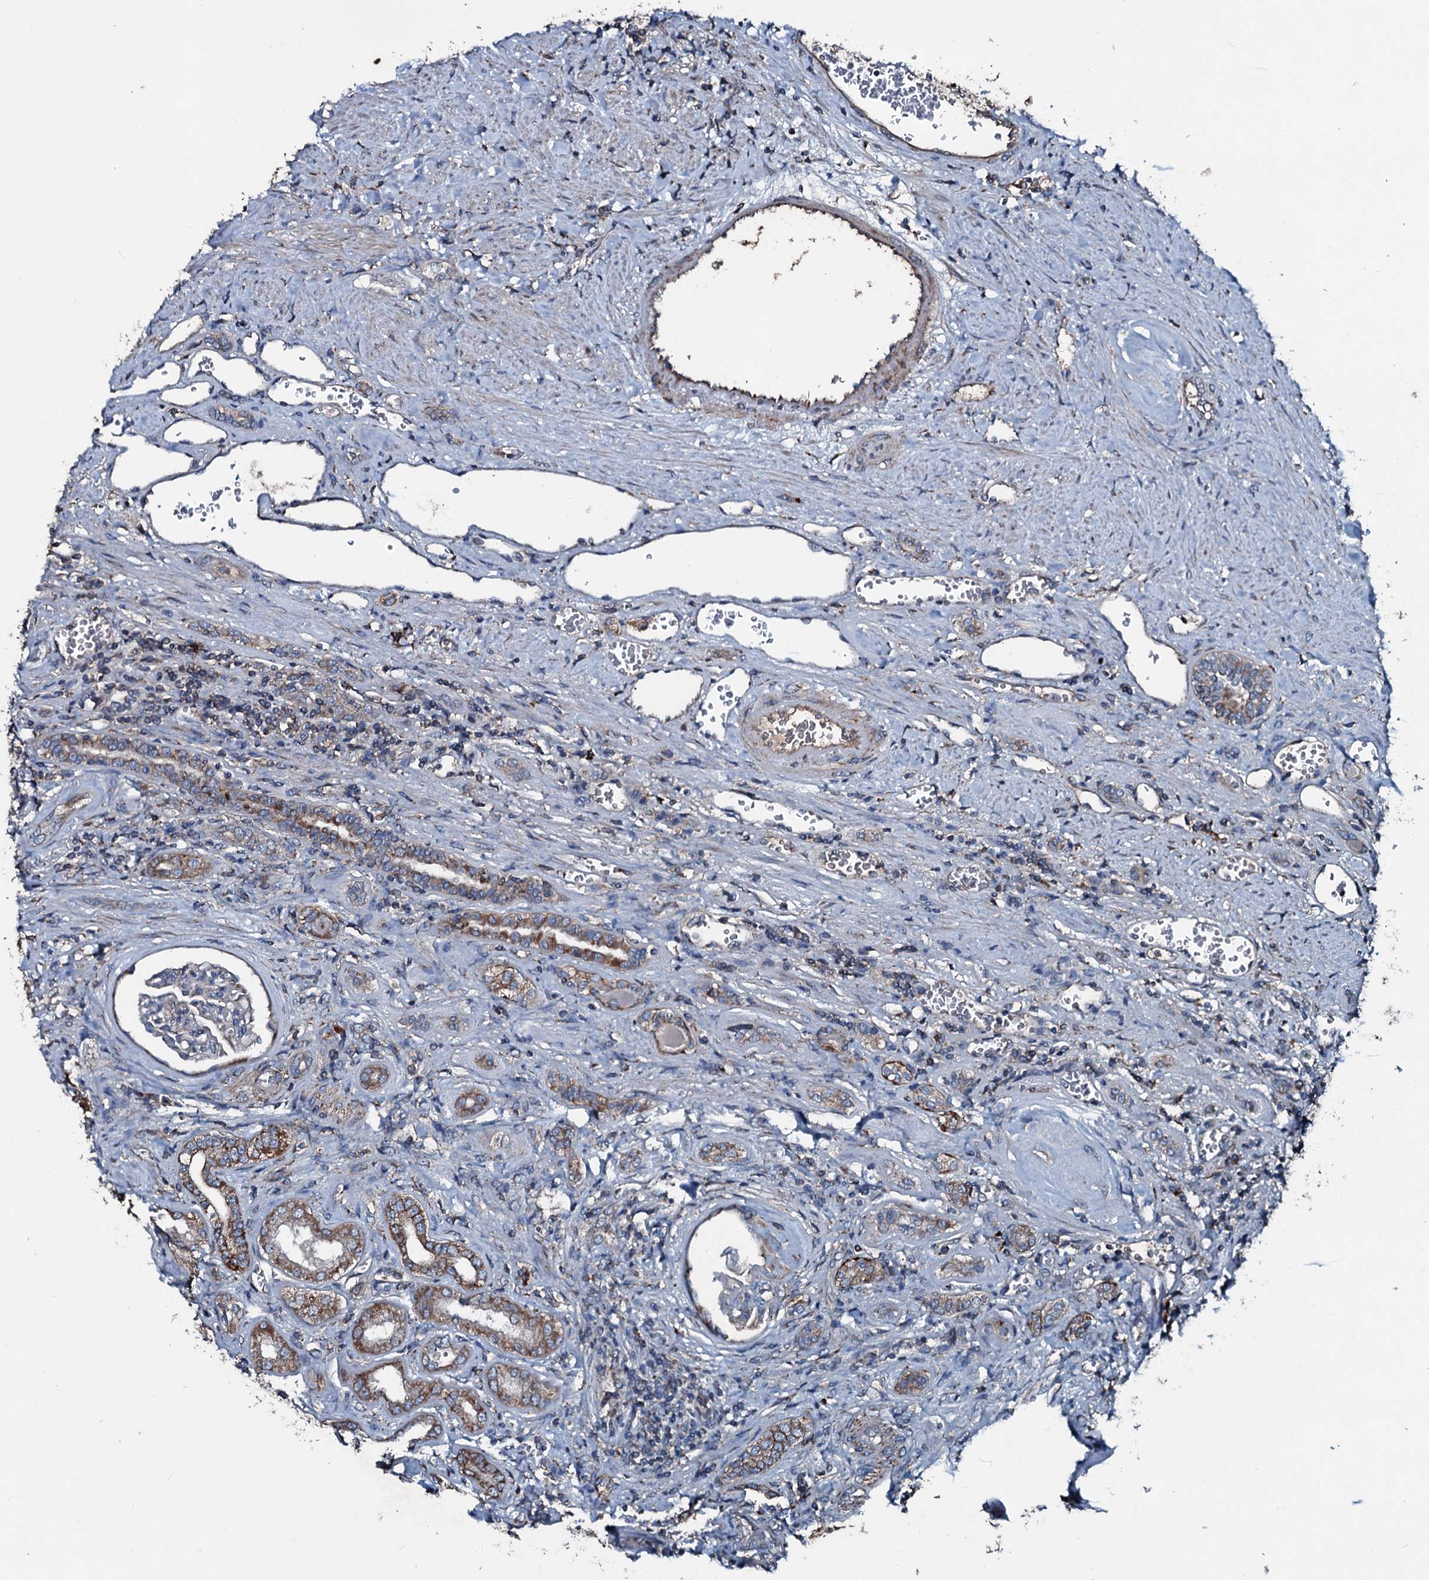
{"staining": {"intensity": "negative", "quantity": "none", "location": "none"}, "tissue": "kidney", "cell_type": "Cells in glomeruli", "image_type": "normal", "snomed": [{"axis": "morphology", "description": "Normal tissue, NOS"}, {"axis": "morphology", "description": "Adenocarcinoma, NOS"}, {"axis": "topography", "description": "Kidney"}], "caption": "Micrograph shows no protein positivity in cells in glomeruli of normal kidney.", "gene": "ACSS3", "patient": {"sex": "female", "age": 68}}